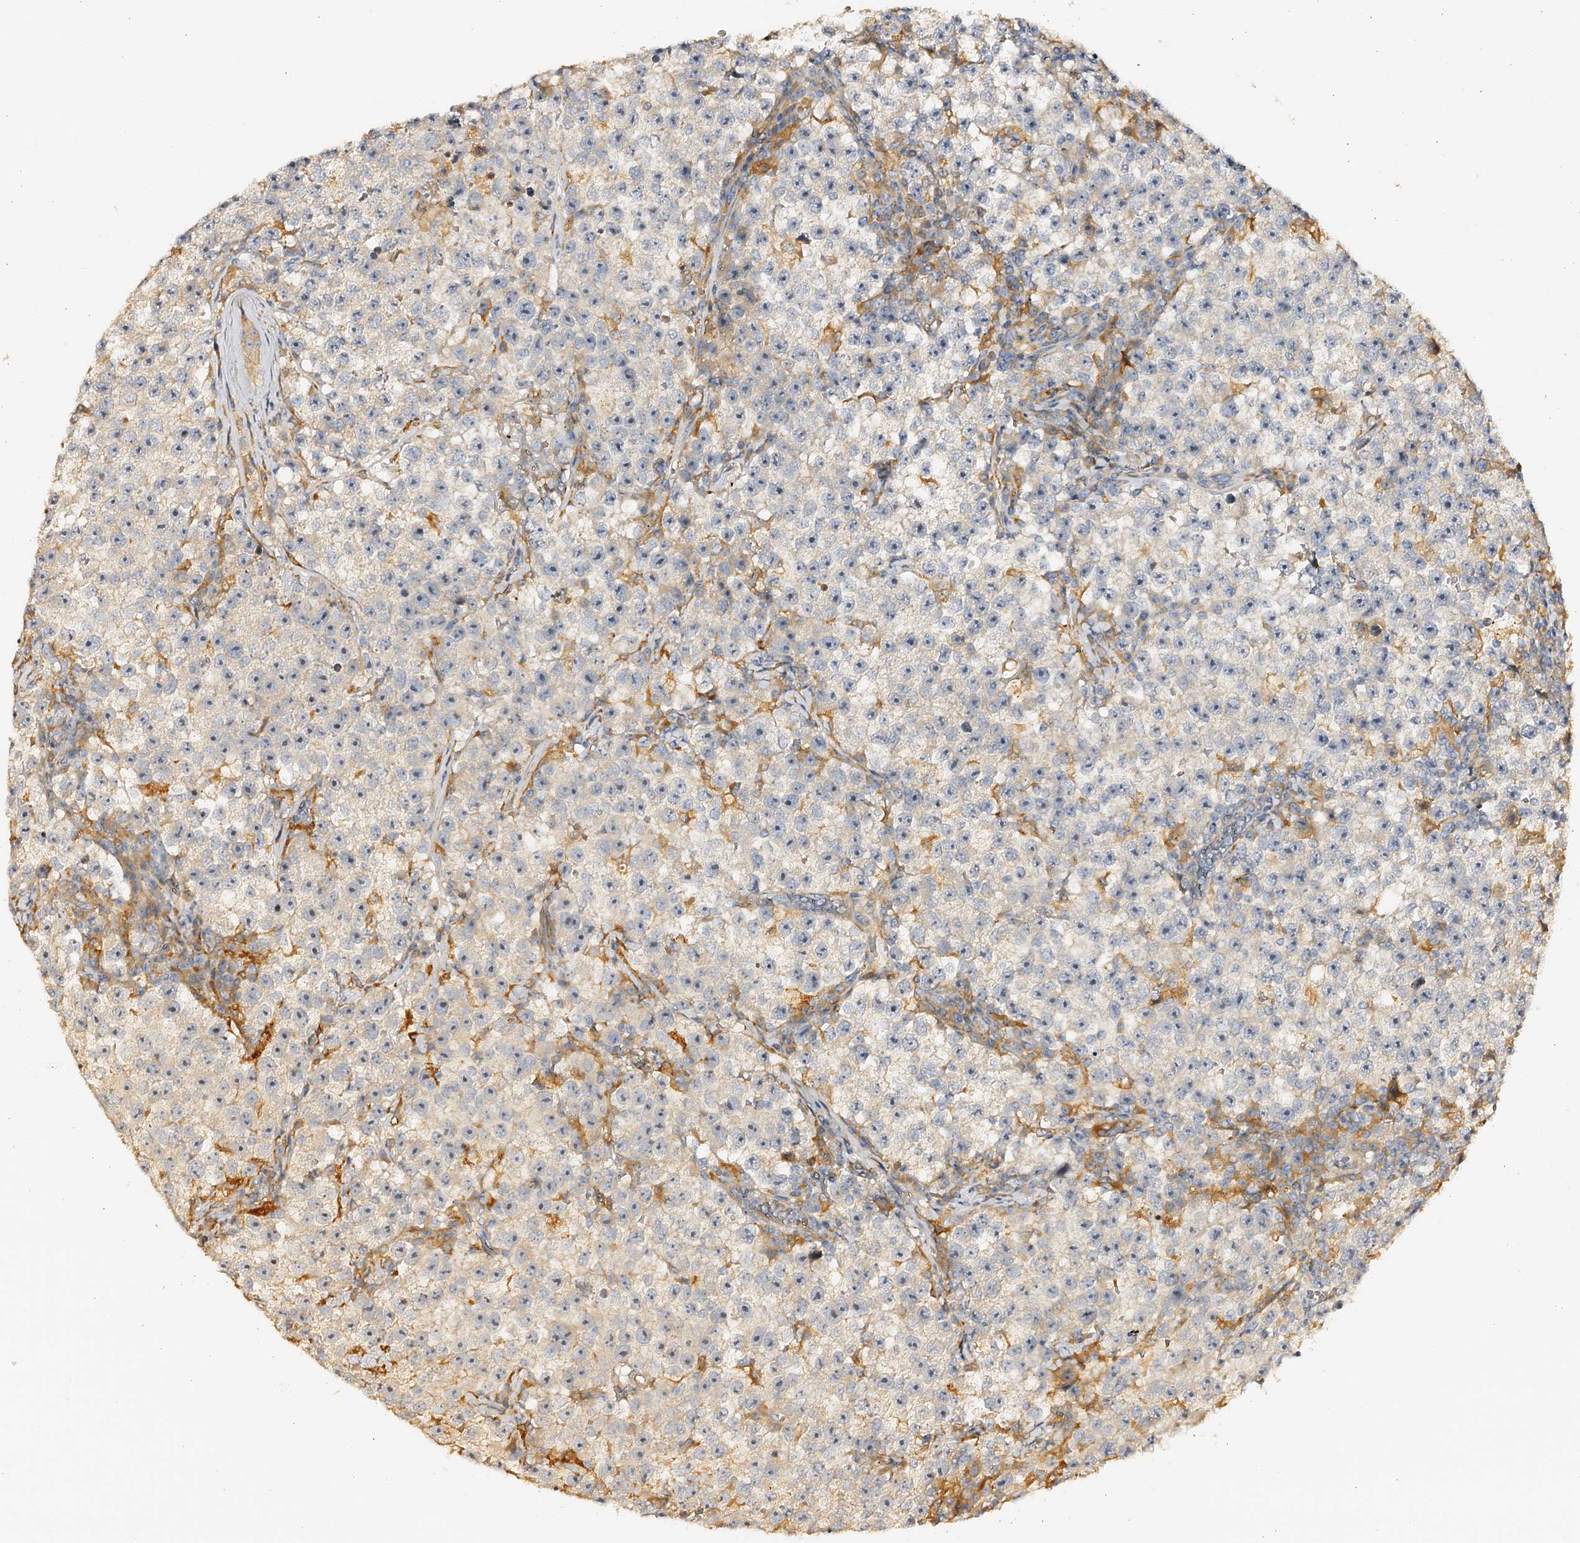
{"staining": {"intensity": "negative", "quantity": "none", "location": "none"}, "tissue": "testis cancer", "cell_type": "Tumor cells", "image_type": "cancer", "snomed": [{"axis": "morphology", "description": "Seminoma, NOS"}, {"axis": "topography", "description": "Testis"}], "caption": "Immunohistochemistry of human testis seminoma reveals no positivity in tumor cells. (DAB (3,3'-diaminobenzidine) IHC, high magnification).", "gene": "DMXL2", "patient": {"sex": "male", "age": 22}}